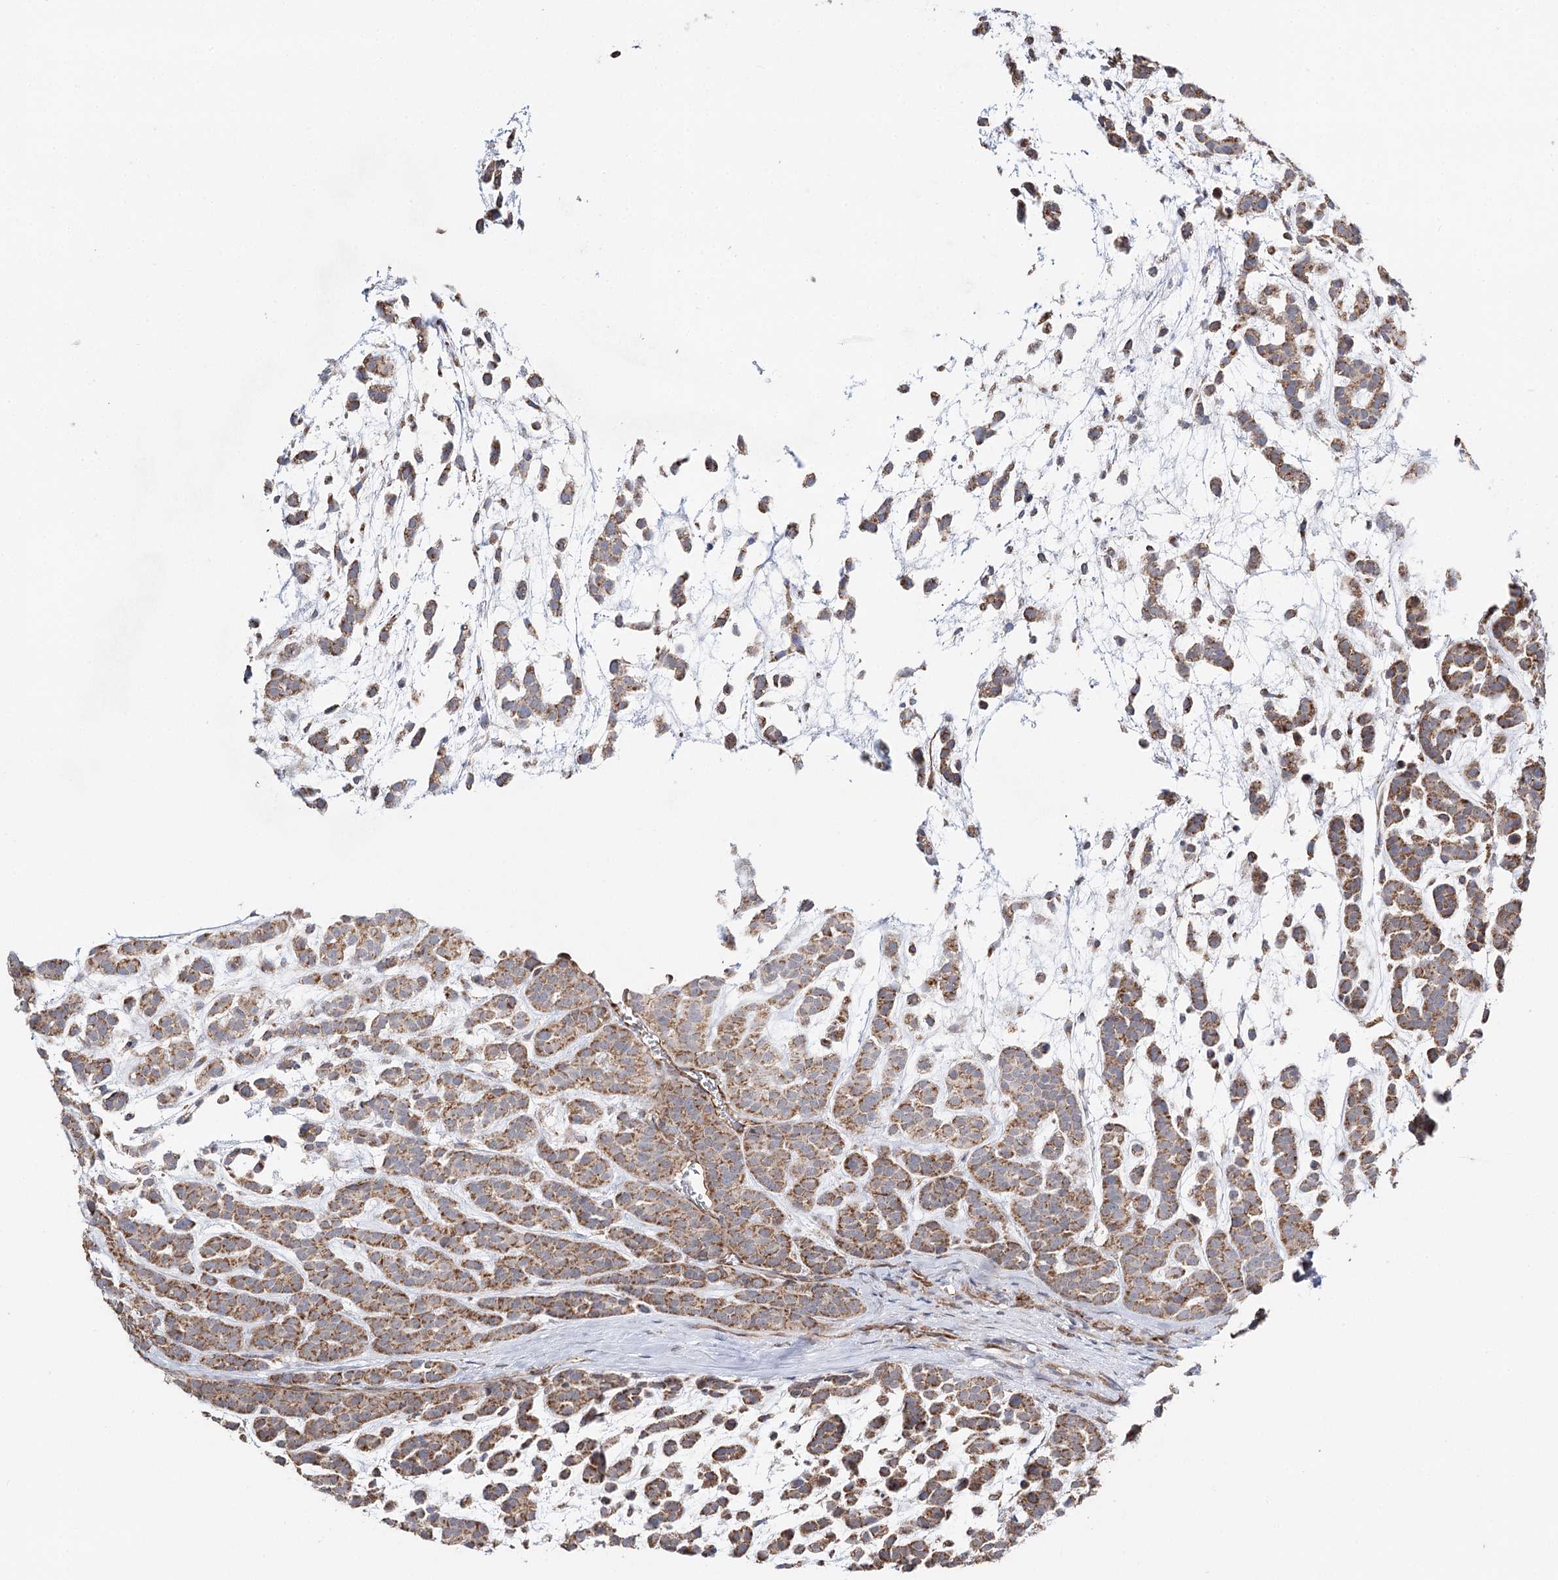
{"staining": {"intensity": "moderate", "quantity": ">75%", "location": "cytoplasmic/membranous"}, "tissue": "head and neck cancer", "cell_type": "Tumor cells", "image_type": "cancer", "snomed": [{"axis": "morphology", "description": "Adenocarcinoma, NOS"}, {"axis": "morphology", "description": "Adenoma, NOS"}, {"axis": "topography", "description": "Head-Neck"}], "caption": "Moderate cytoplasmic/membranous expression for a protein is seen in about >75% of tumor cells of head and neck cancer using immunohistochemistry (IHC).", "gene": "CBR4", "patient": {"sex": "female", "age": 55}}